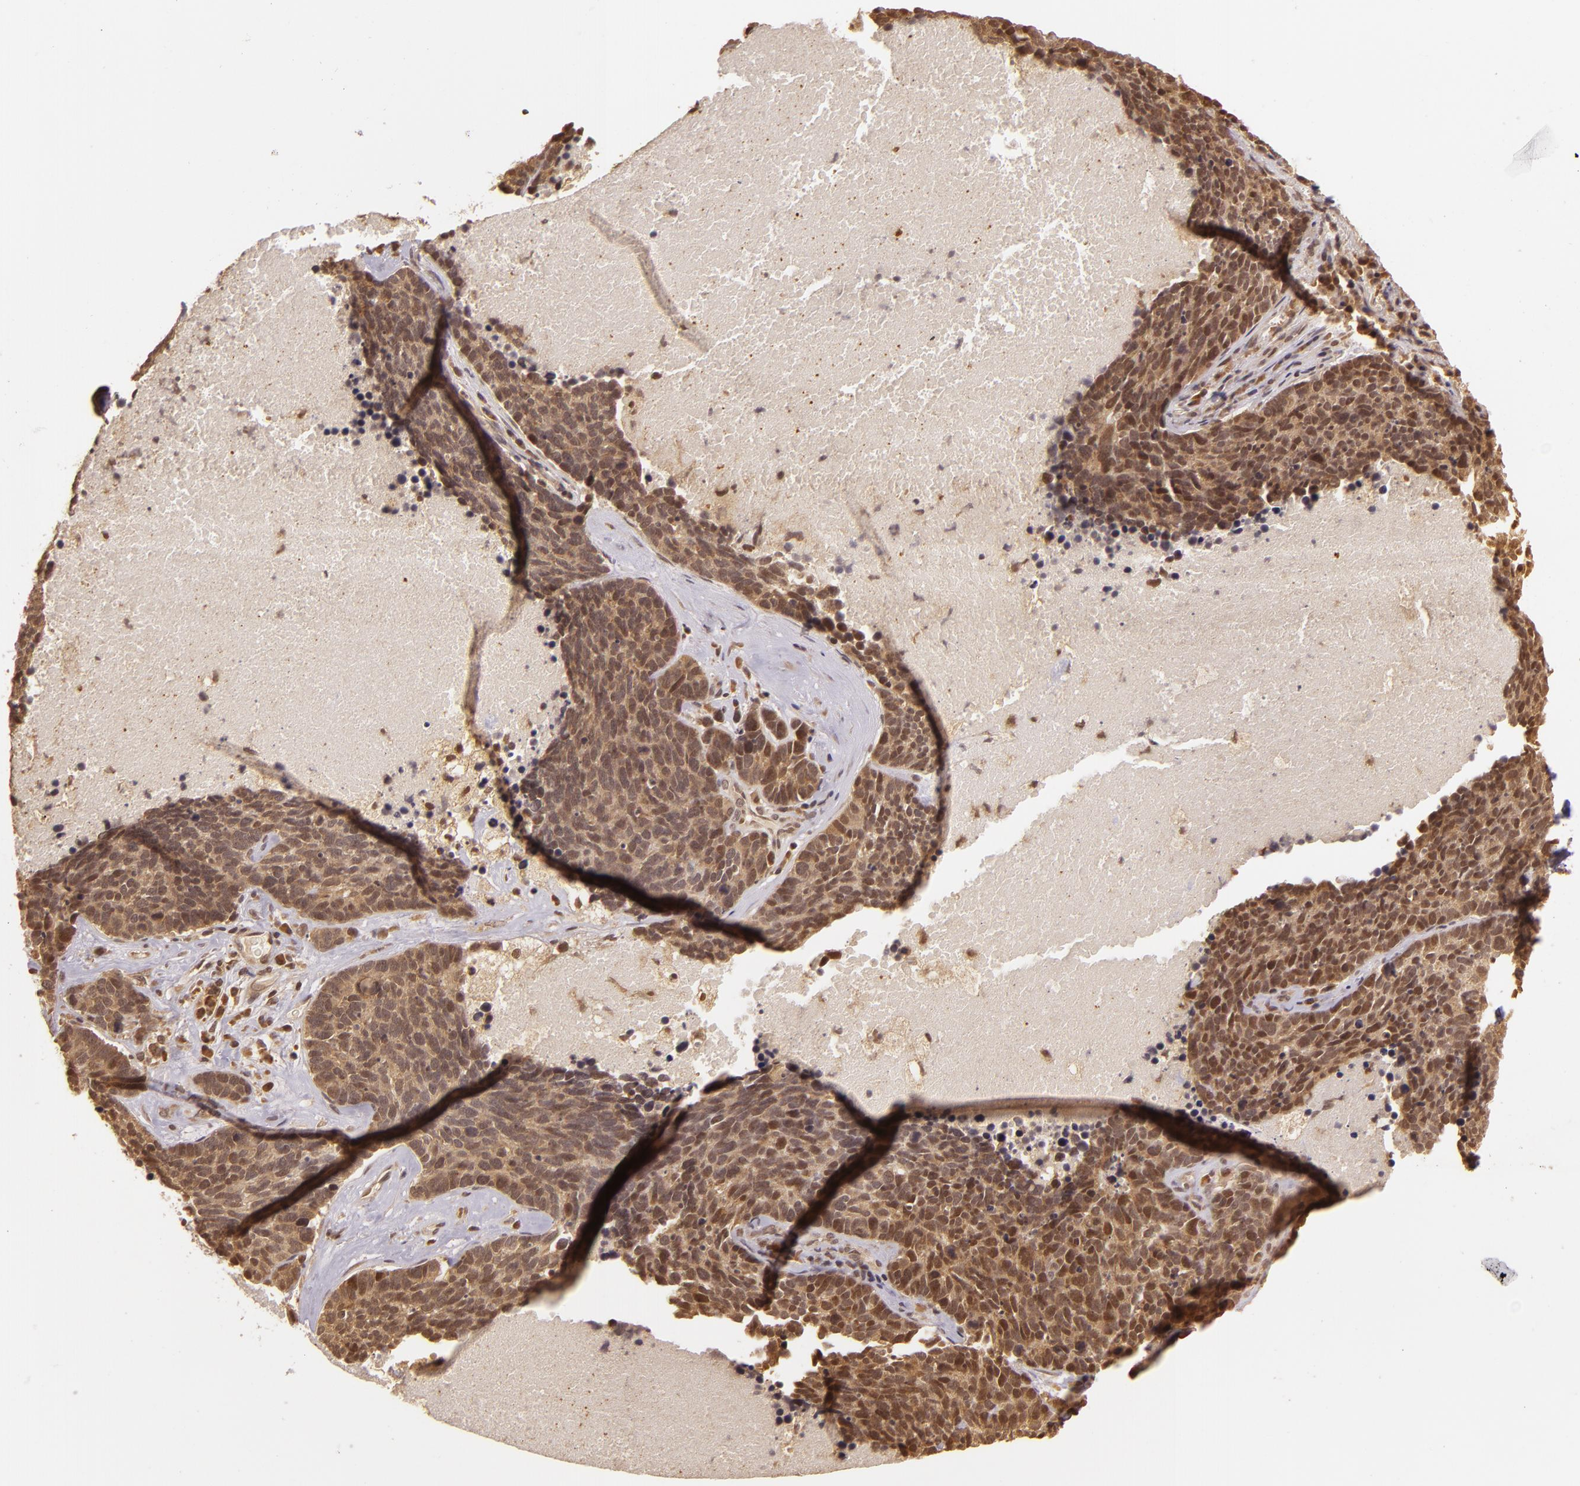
{"staining": {"intensity": "moderate", "quantity": ">75%", "location": "cytoplasmic/membranous,nuclear"}, "tissue": "lung cancer", "cell_type": "Tumor cells", "image_type": "cancer", "snomed": [{"axis": "morphology", "description": "Neoplasm, malignant, NOS"}, {"axis": "topography", "description": "Lung"}], "caption": "Human lung cancer stained with a protein marker demonstrates moderate staining in tumor cells.", "gene": "TXNRD2", "patient": {"sex": "female", "age": 75}}